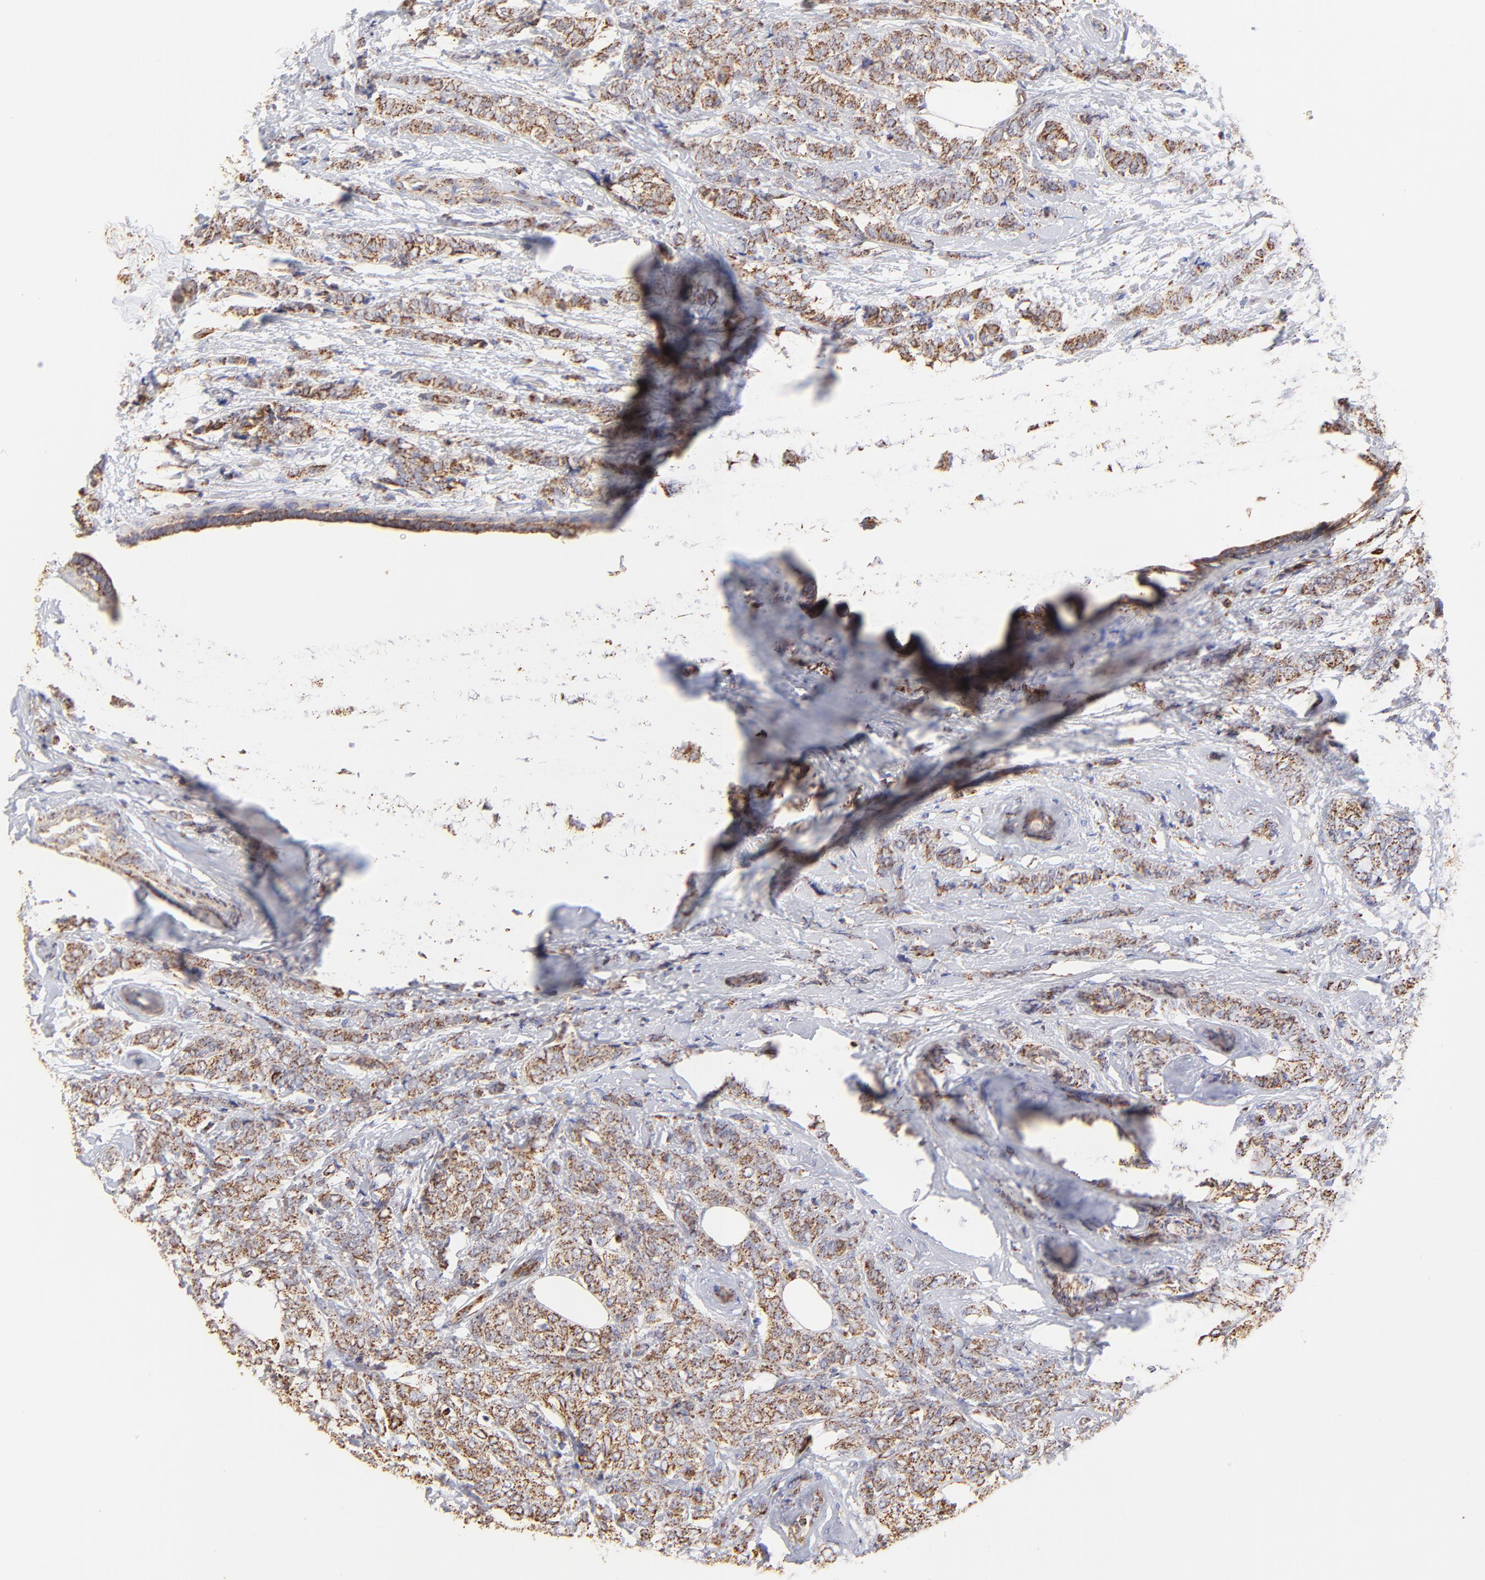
{"staining": {"intensity": "moderate", "quantity": ">75%", "location": "cytoplasmic/membranous"}, "tissue": "breast cancer", "cell_type": "Tumor cells", "image_type": "cancer", "snomed": [{"axis": "morphology", "description": "Lobular carcinoma"}, {"axis": "topography", "description": "Breast"}], "caption": "Human breast cancer stained for a protein (brown) exhibits moderate cytoplasmic/membranous positive staining in approximately >75% of tumor cells.", "gene": "ECH1", "patient": {"sex": "female", "age": 60}}